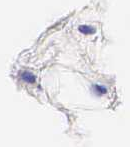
{"staining": {"intensity": "negative", "quantity": "none", "location": "none"}, "tissue": "parathyroid gland", "cell_type": "Glandular cells", "image_type": "normal", "snomed": [{"axis": "morphology", "description": "Normal tissue, NOS"}, {"axis": "topography", "description": "Parathyroid gland"}], "caption": "Protein analysis of unremarkable parathyroid gland exhibits no significant expression in glandular cells.", "gene": "CD3E", "patient": {"sex": "male", "age": 54}}